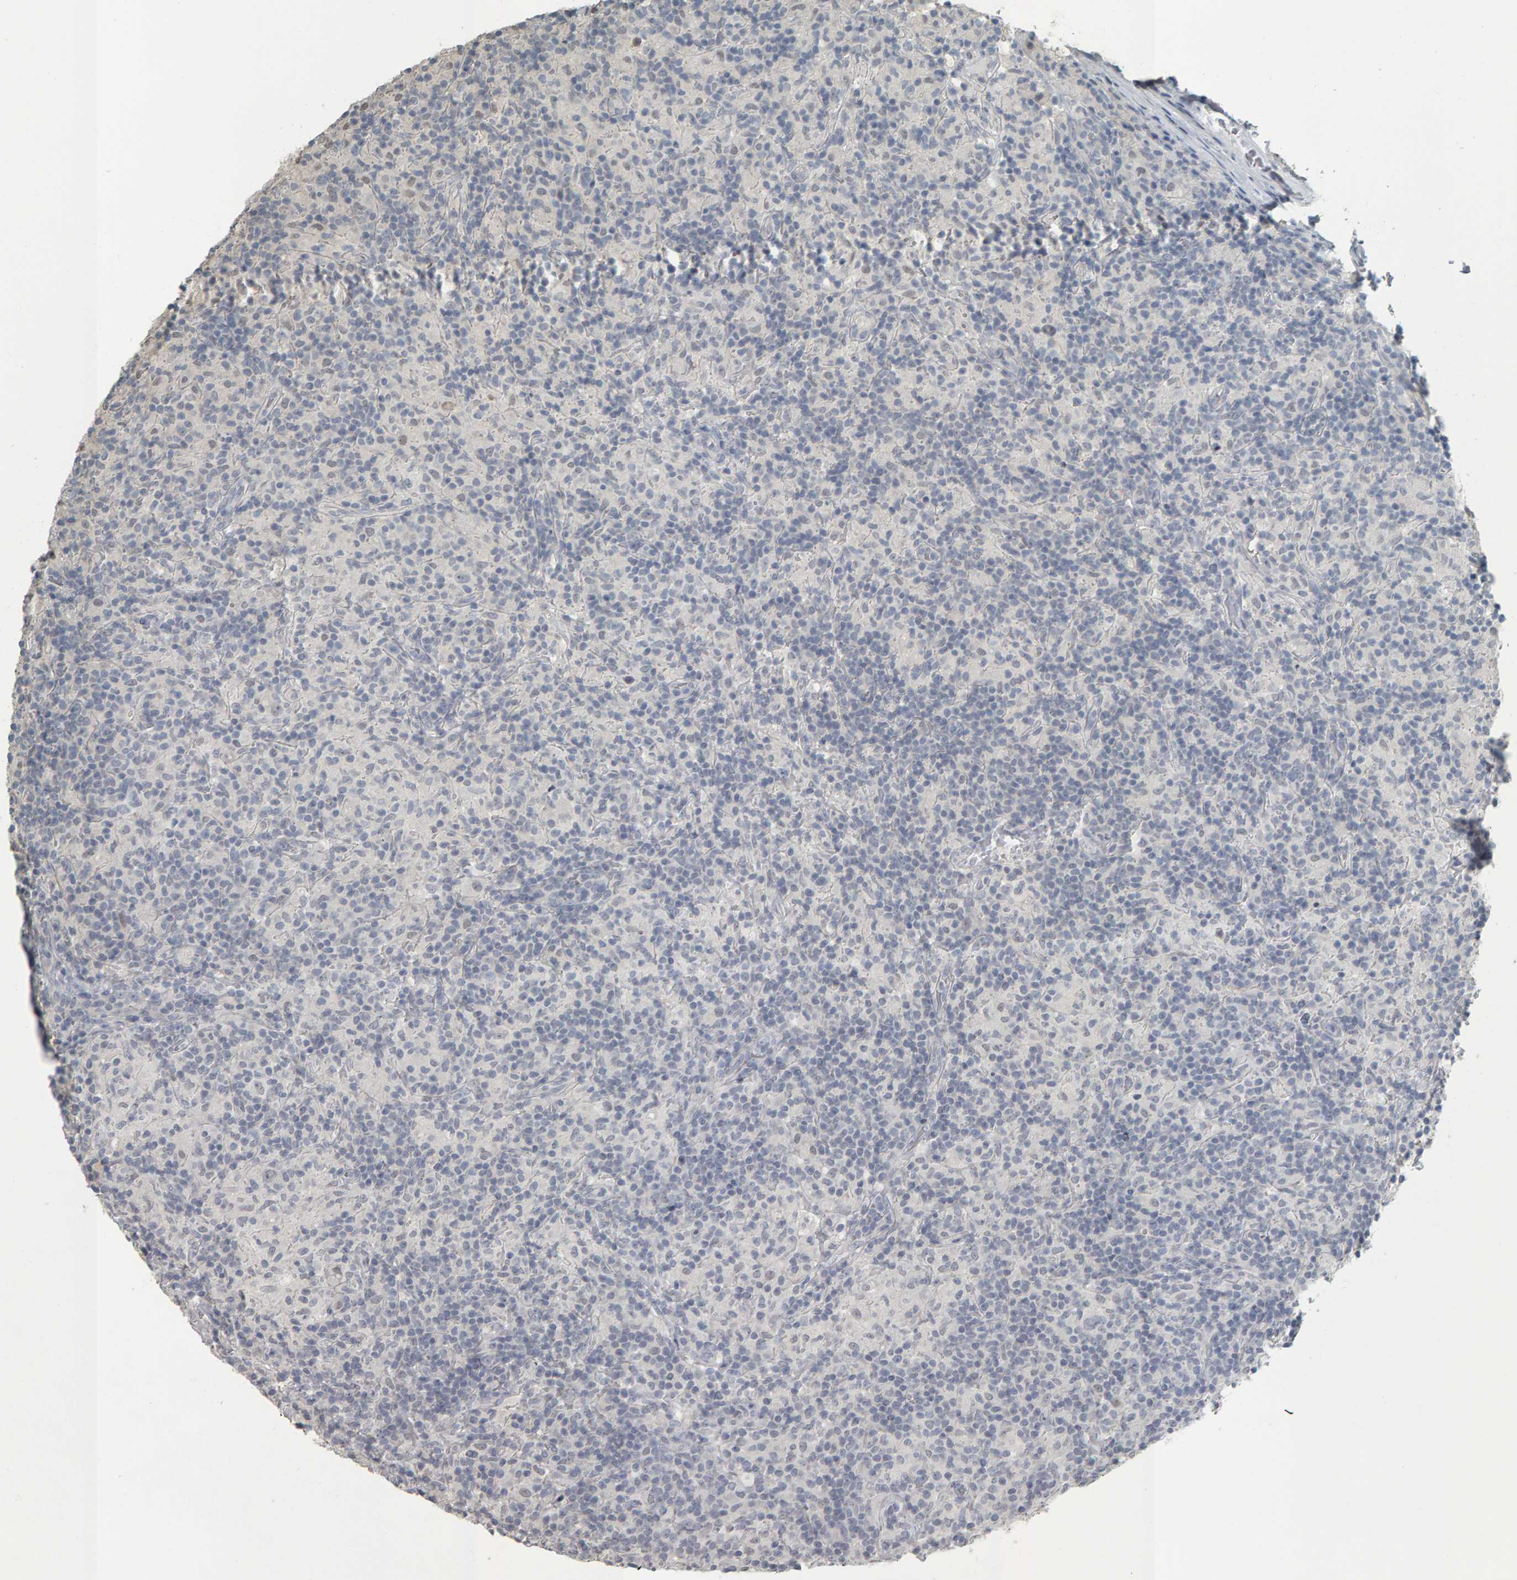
{"staining": {"intensity": "negative", "quantity": "none", "location": "none"}, "tissue": "lymphoma", "cell_type": "Tumor cells", "image_type": "cancer", "snomed": [{"axis": "morphology", "description": "Hodgkin's disease, NOS"}, {"axis": "topography", "description": "Lymph node"}], "caption": "There is no significant staining in tumor cells of lymphoma.", "gene": "PYY", "patient": {"sex": "male", "age": 70}}